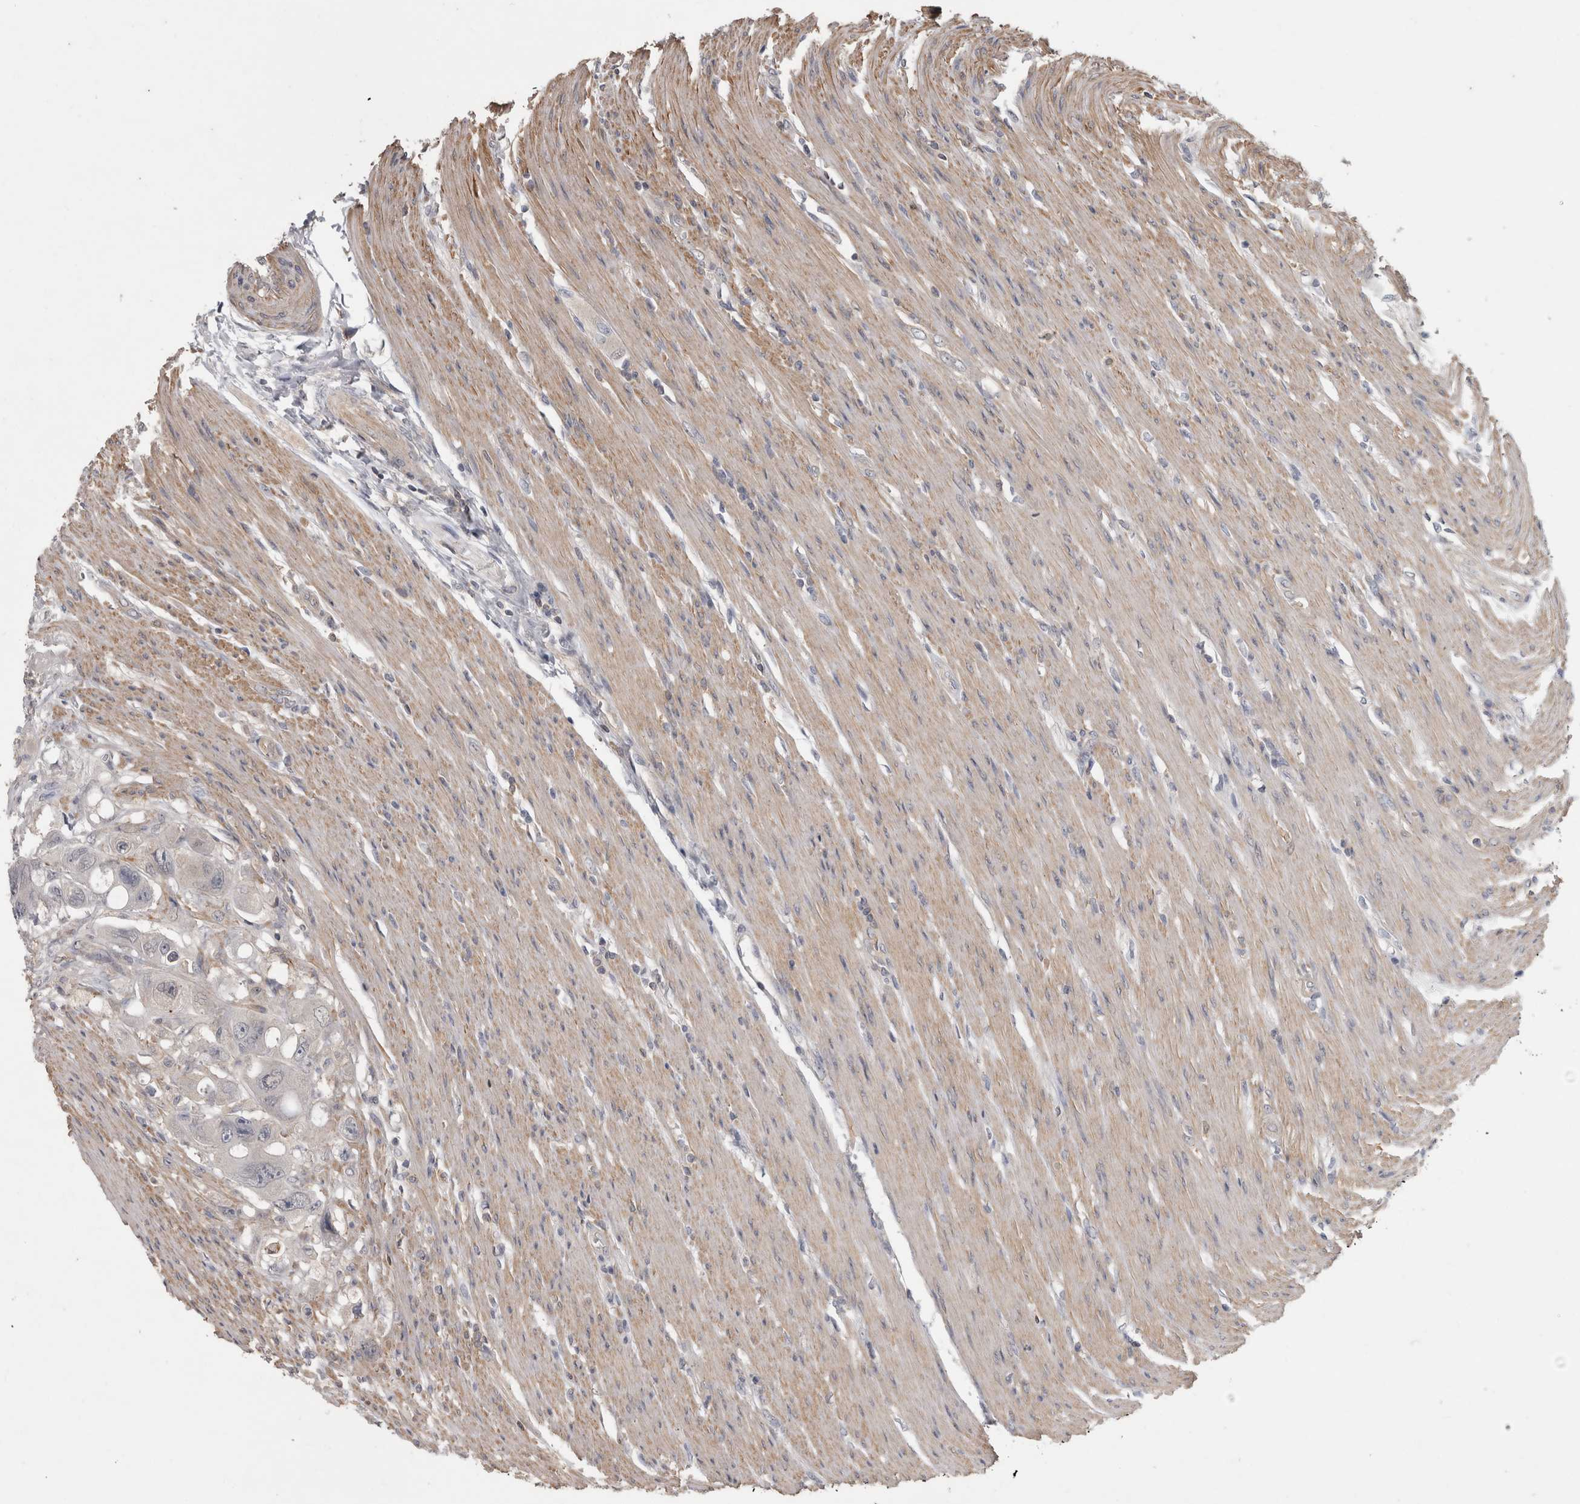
{"staining": {"intensity": "weak", "quantity": "<25%", "location": "cytoplasmic/membranous"}, "tissue": "colorectal cancer", "cell_type": "Tumor cells", "image_type": "cancer", "snomed": [{"axis": "morphology", "description": "Adenocarcinoma, NOS"}, {"axis": "topography", "description": "Colon"}], "caption": "Immunohistochemistry of human adenocarcinoma (colorectal) reveals no expression in tumor cells.", "gene": "SPATA48", "patient": {"sex": "female", "age": 46}}